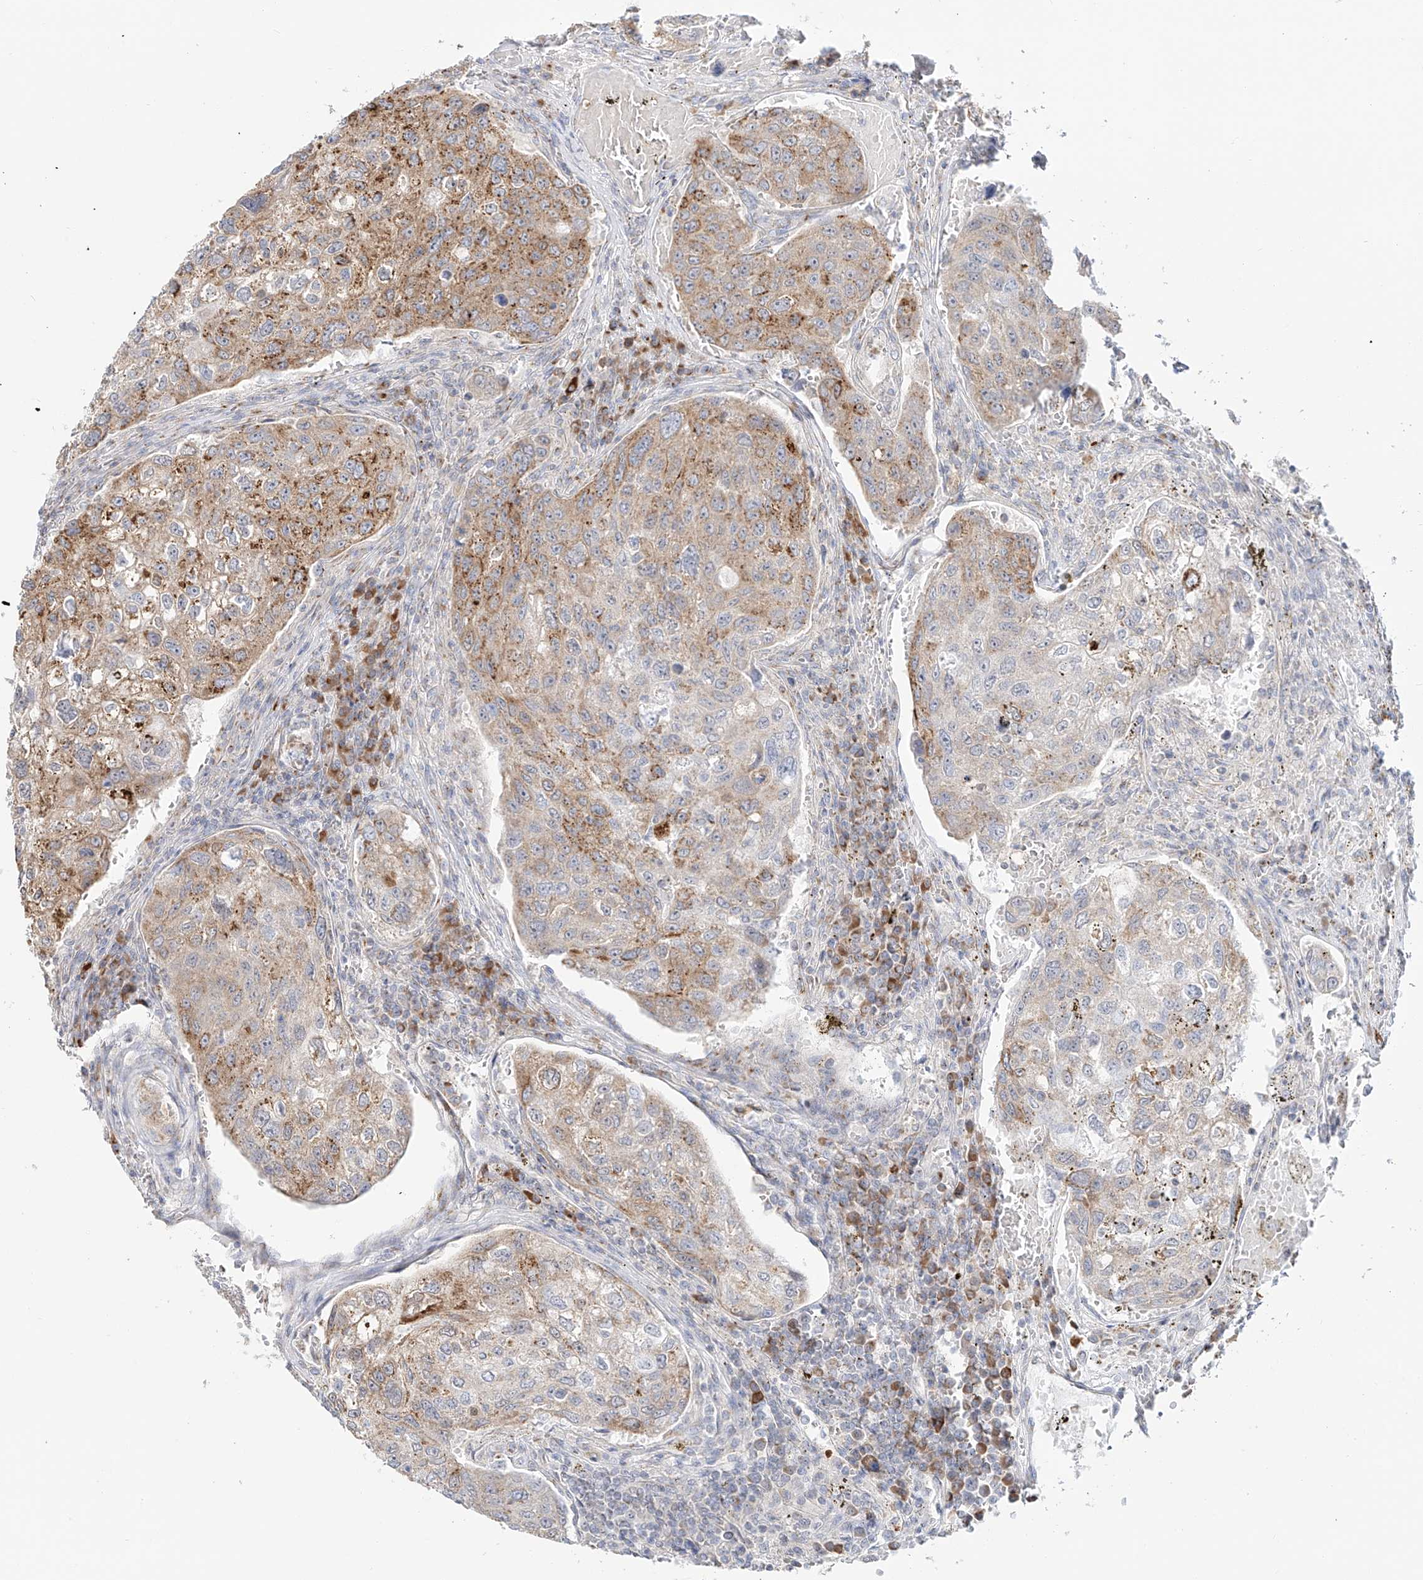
{"staining": {"intensity": "moderate", "quantity": "25%-75%", "location": "cytoplasmic/membranous"}, "tissue": "urothelial cancer", "cell_type": "Tumor cells", "image_type": "cancer", "snomed": [{"axis": "morphology", "description": "Urothelial carcinoma, High grade"}, {"axis": "topography", "description": "Lymph node"}, {"axis": "topography", "description": "Urinary bladder"}], "caption": "Urothelial cancer stained with DAB (3,3'-diaminobenzidine) IHC shows medium levels of moderate cytoplasmic/membranous staining in about 25%-75% of tumor cells.", "gene": "BSDC1", "patient": {"sex": "male", "age": 51}}